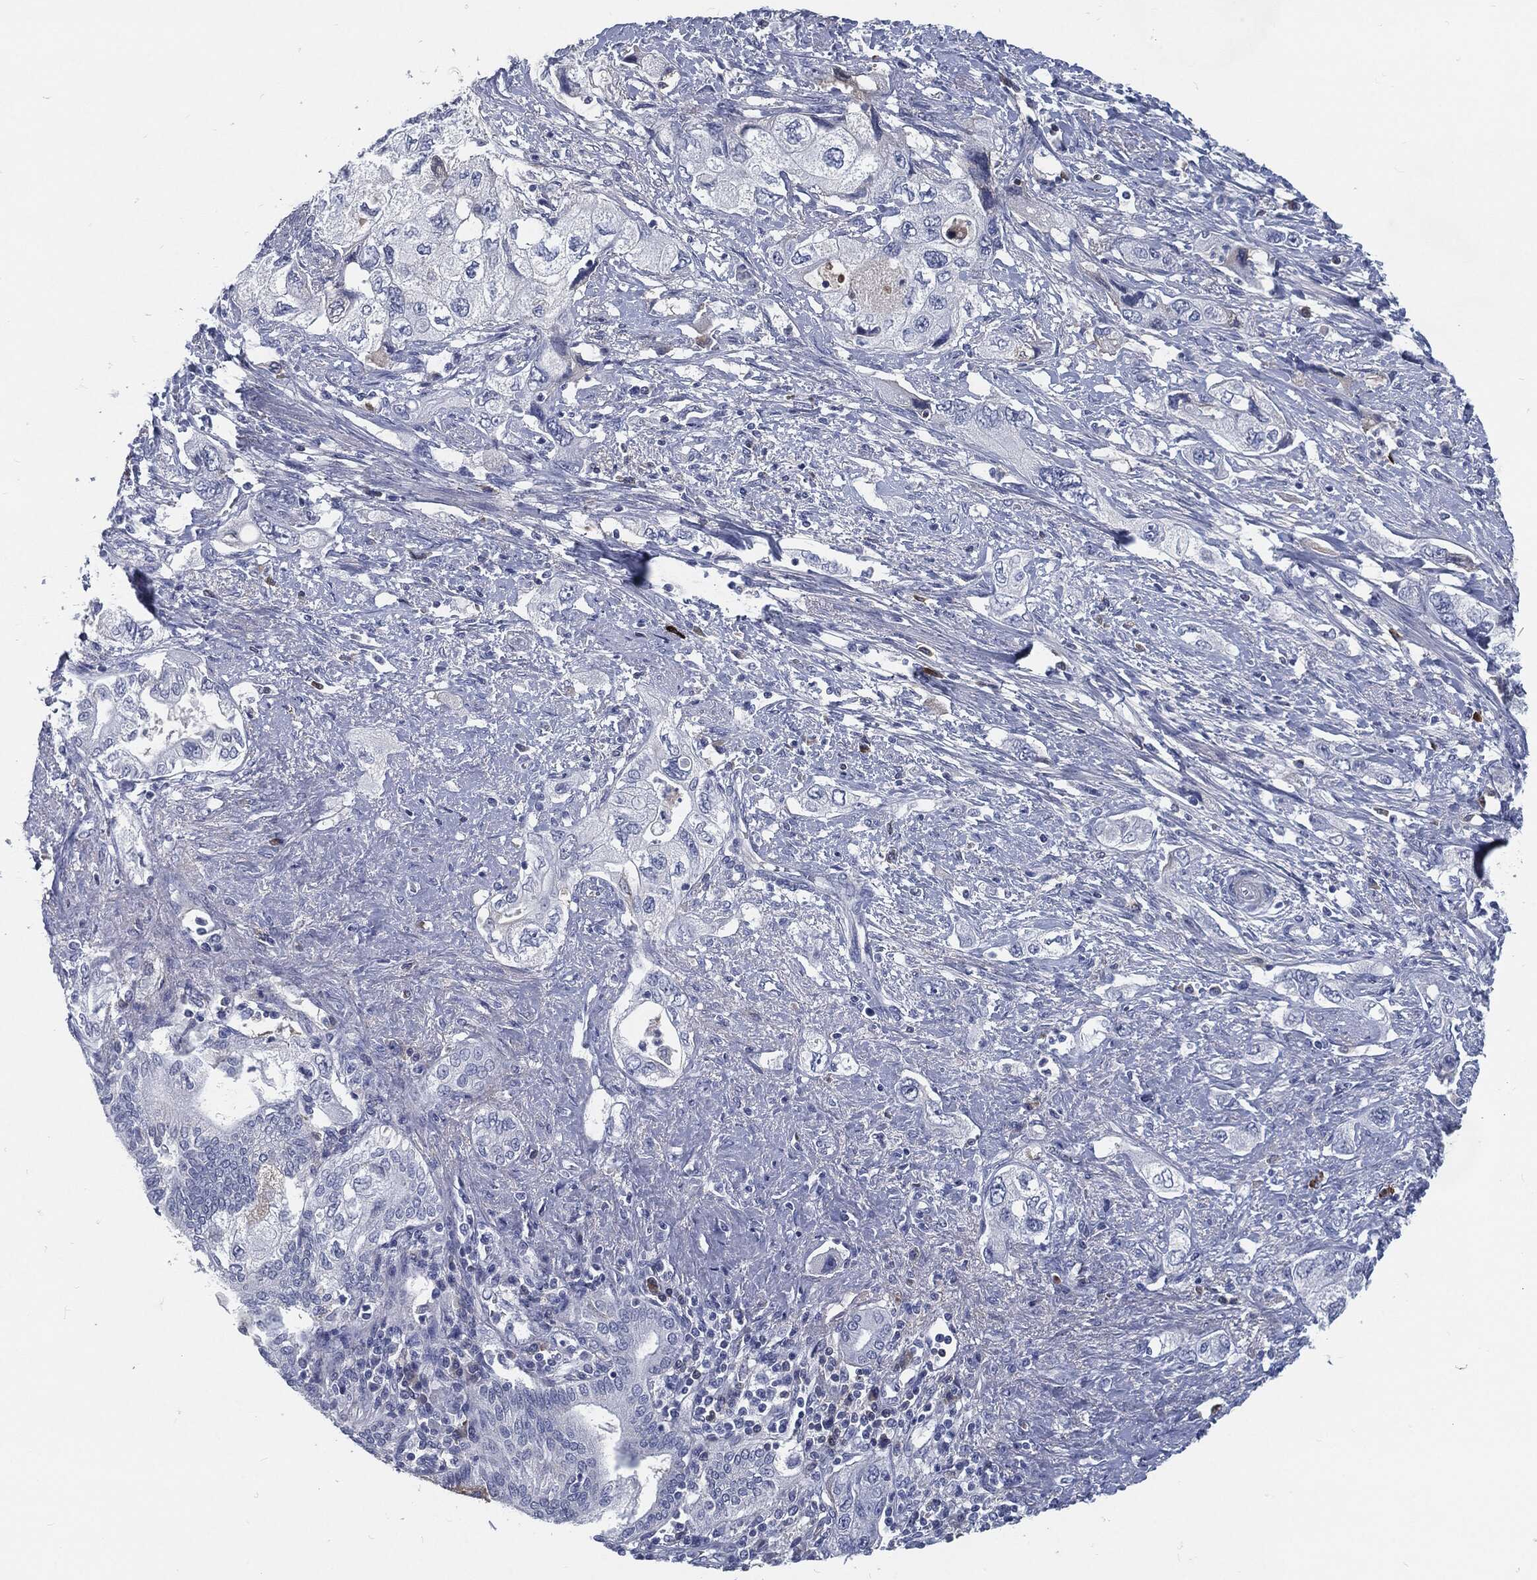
{"staining": {"intensity": "negative", "quantity": "none", "location": "none"}, "tissue": "pancreatic cancer", "cell_type": "Tumor cells", "image_type": "cancer", "snomed": [{"axis": "morphology", "description": "Adenocarcinoma, NOS"}, {"axis": "topography", "description": "Pancreas"}], "caption": "Human adenocarcinoma (pancreatic) stained for a protein using immunohistochemistry reveals no positivity in tumor cells.", "gene": "MST1", "patient": {"sex": "female", "age": 73}}